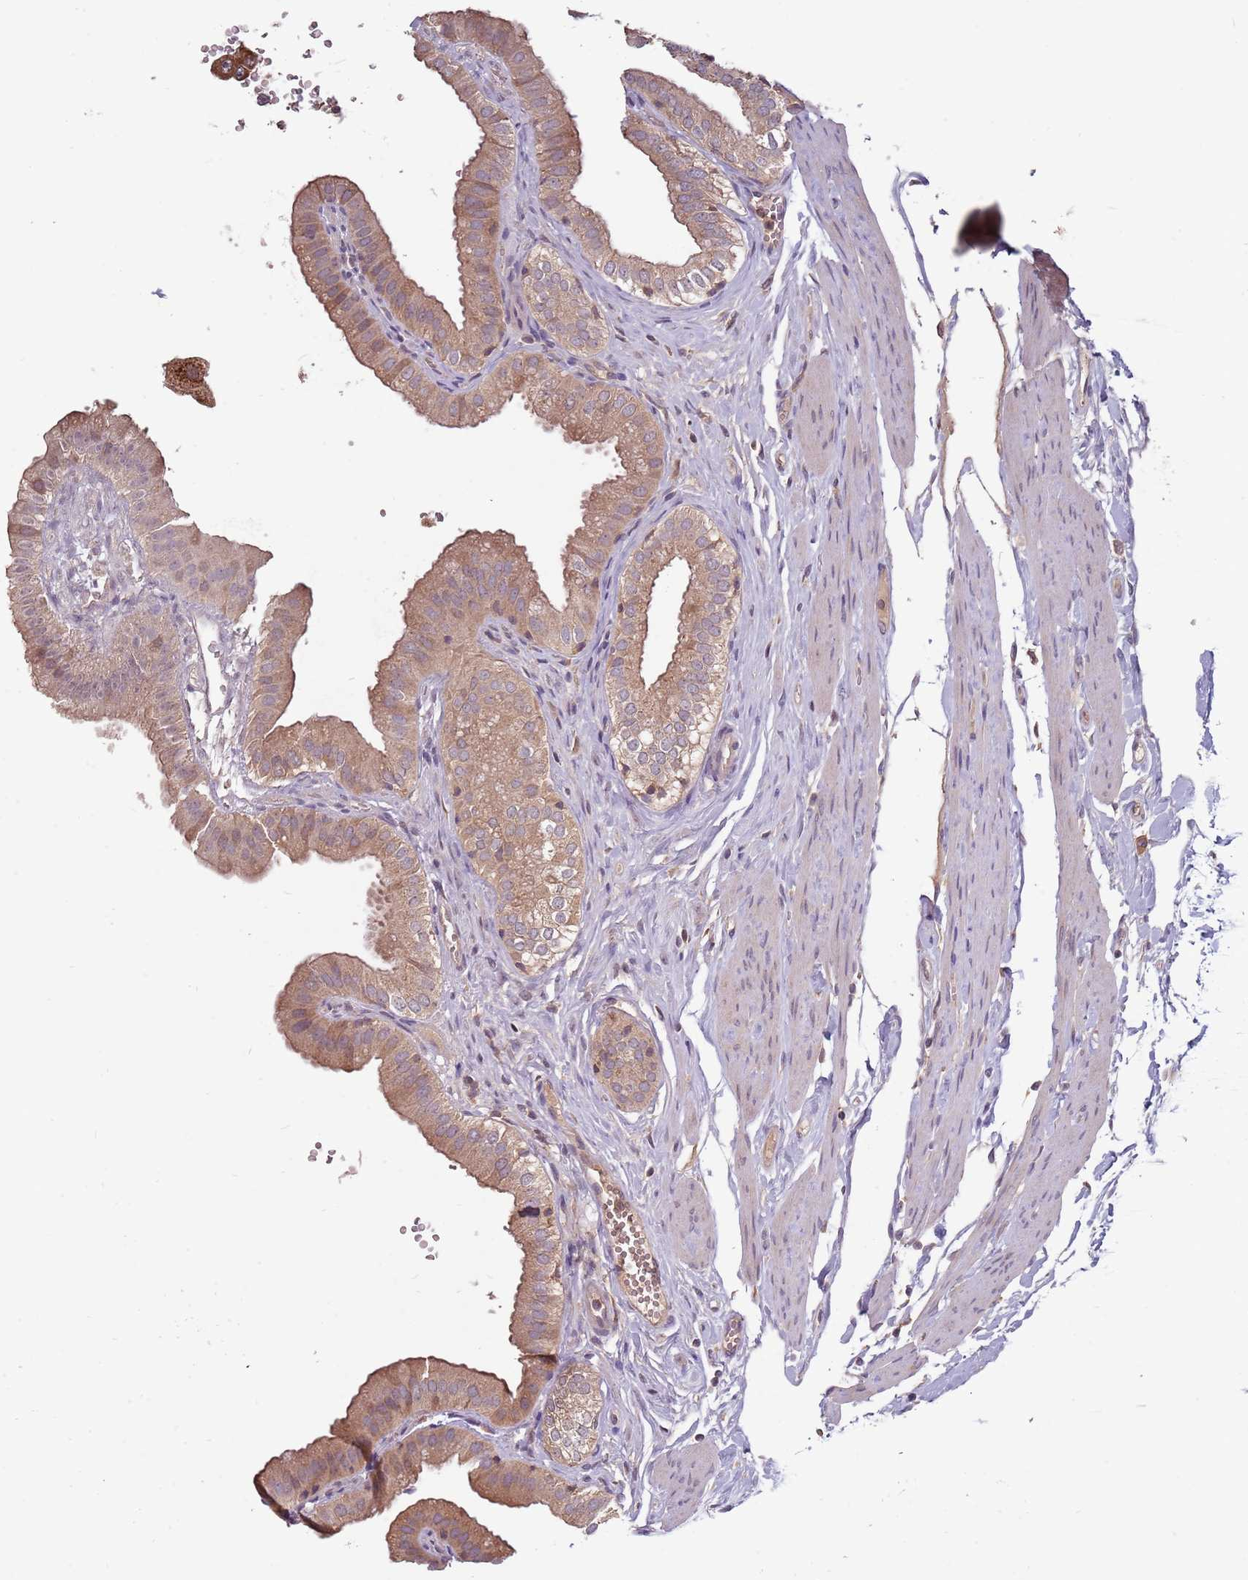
{"staining": {"intensity": "moderate", "quantity": ">75%", "location": "cytoplasmic/membranous"}, "tissue": "gallbladder", "cell_type": "Glandular cells", "image_type": "normal", "snomed": [{"axis": "morphology", "description": "Normal tissue, NOS"}, {"axis": "topography", "description": "Gallbladder"}], "caption": "Immunohistochemistry (IHC) image of normal gallbladder stained for a protein (brown), which displays medium levels of moderate cytoplasmic/membranous expression in about >75% of glandular cells.", "gene": "USP32", "patient": {"sex": "female", "age": 61}}